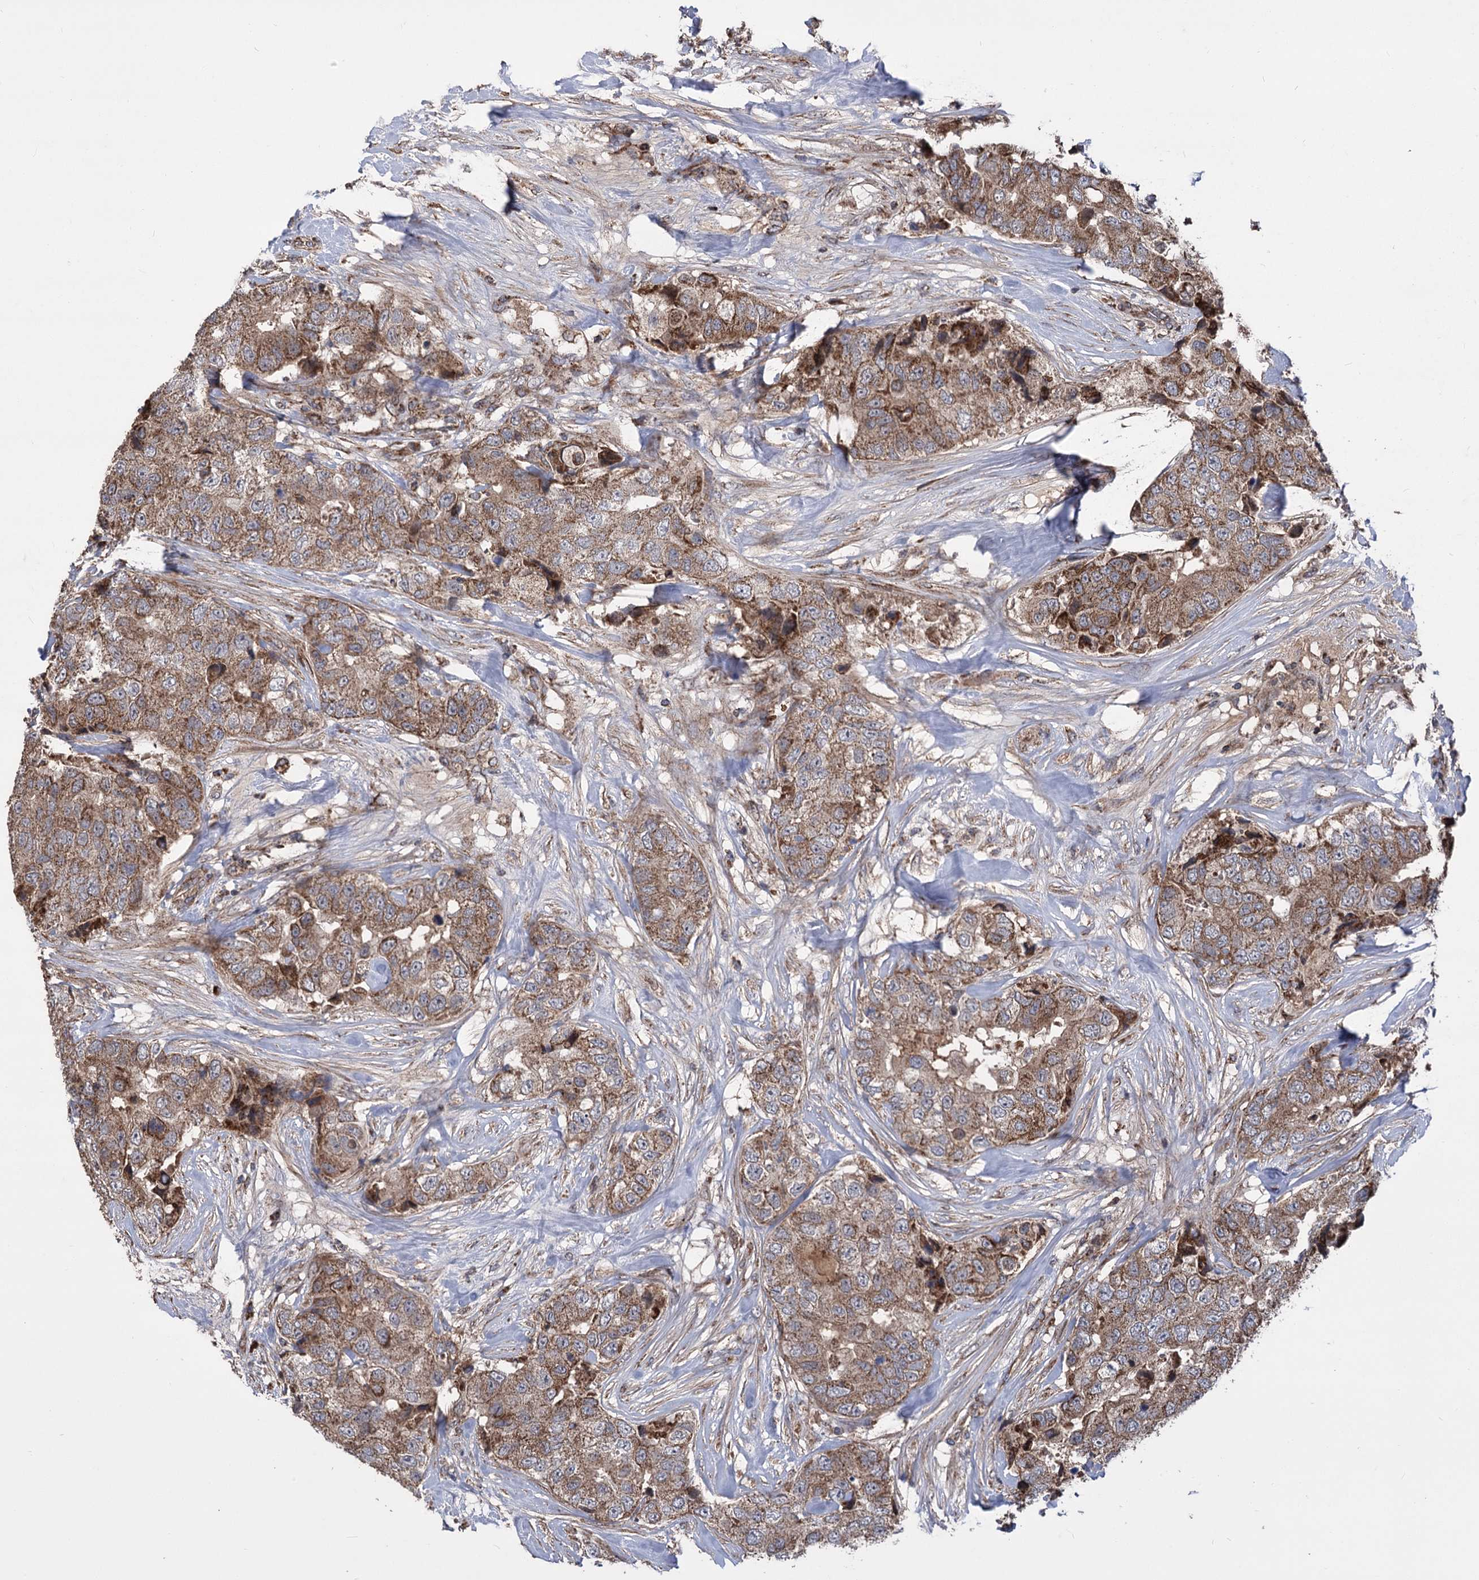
{"staining": {"intensity": "strong", "quantity": ">75%", "location": "cytoplasmic/membranous"}, "tissue": "breast cancer", "cell_type": "Tumor cells", "image_type": "cancer", "snomed": [{"axis": "morphology", "description": "Duct carcinoma"}, {"axis": "topography", "description": "Breast"}], "caption": "The image displays staining of breast cancer (invasive ductal carcinoma), revealing strong cytoplasmic/membranous protein positivity (brown color) within tumor cells. The protein is shown in brown color, while the nuclei are stained blue.", "gene": "RASSF3", "patient": {"sex": "female", "age": 62}}